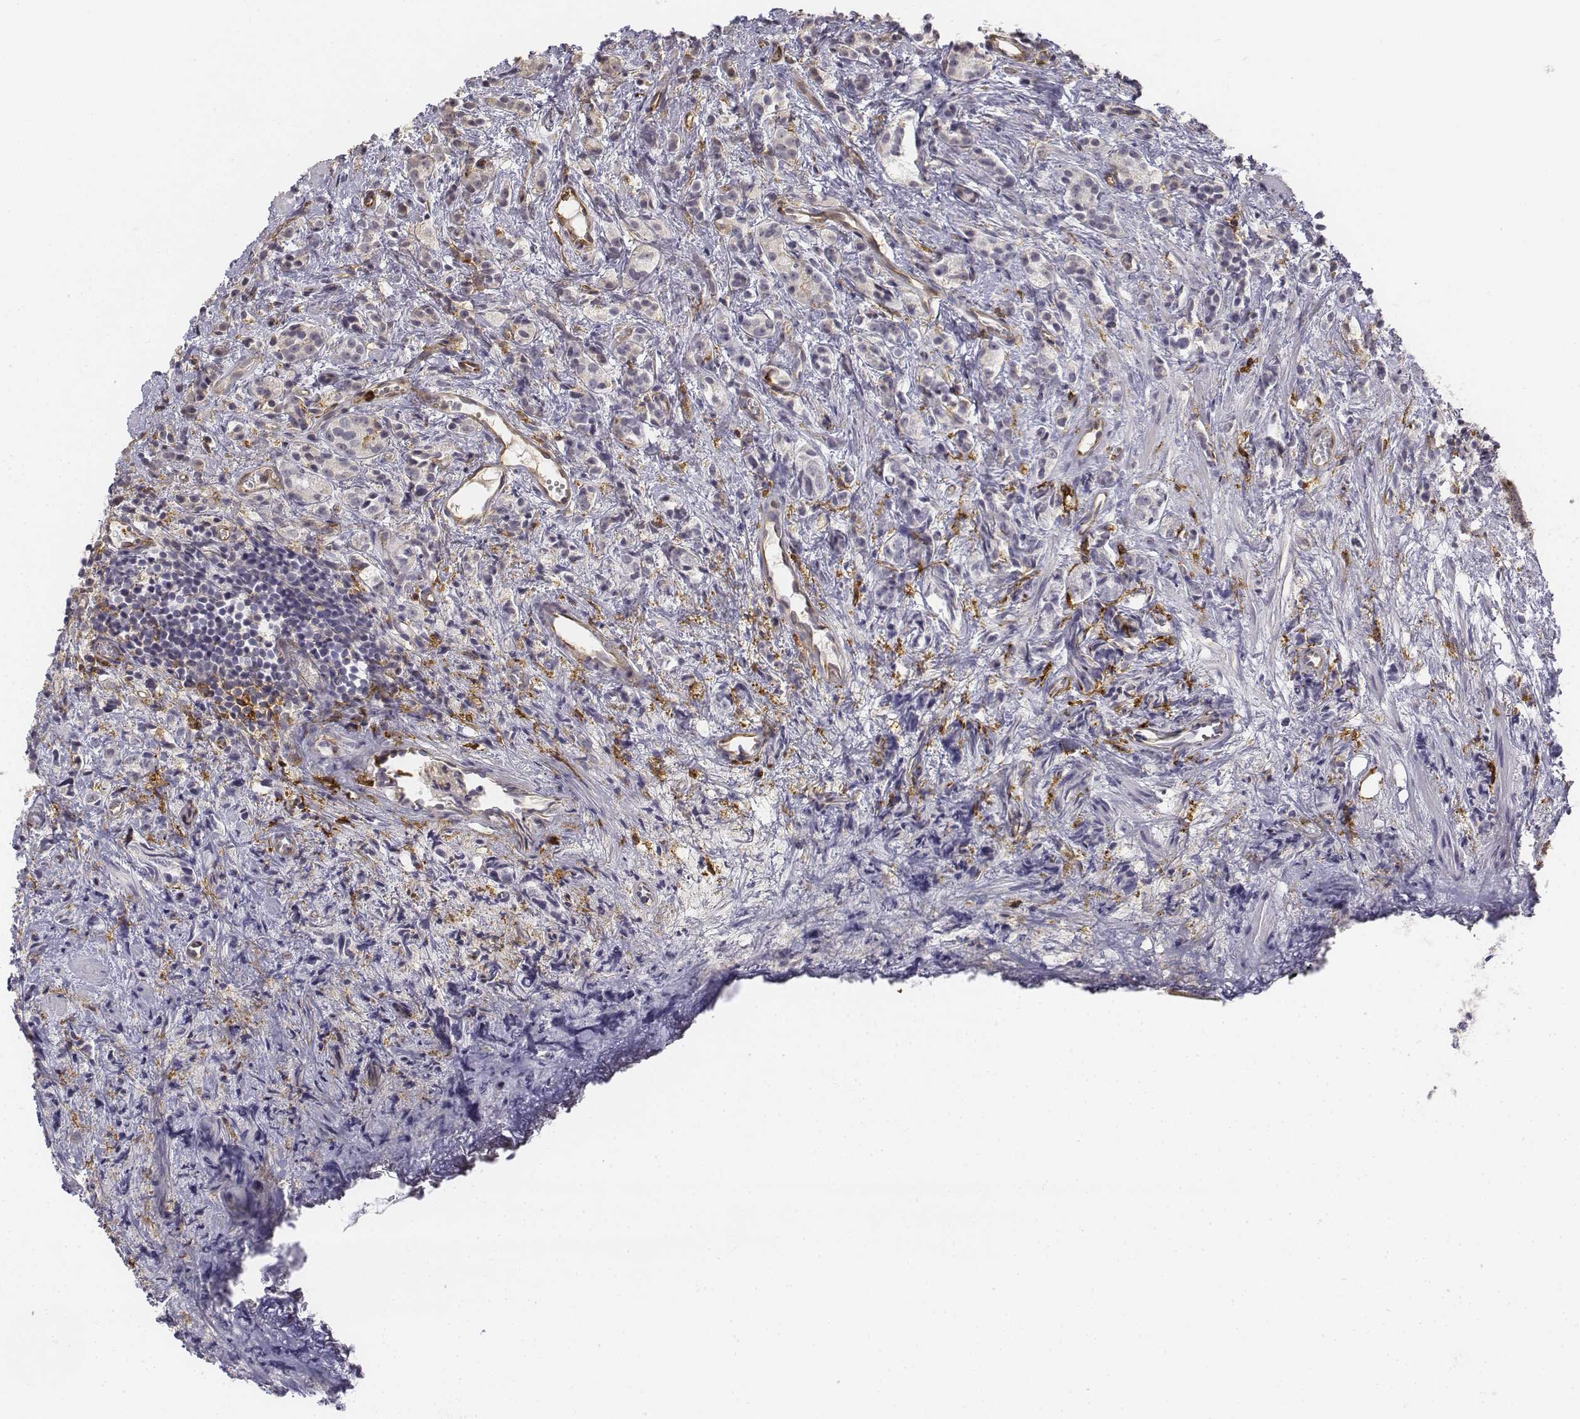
{"staining": {"intensity": "negative", "quantity": "none", "location": "none"}, "tissue": "prostate cancer", "cell_type": "Tumor cells", "image_type": "cancer", "snomed": [{"axis": "morphology", "description": "Adenocarcinoma, High grade"}, {"axis": "topography", "description": "Prostate"}], "caption": "Prostate high-grade adenocarcinoma was stained to show a protein in brown. There is no significant expression in tumor cells. (Brightfield microscopy of DAB immunohistochemistry at high magnification).", "gene": "CD14", "patient": {"sex": "male", "age": 53}}